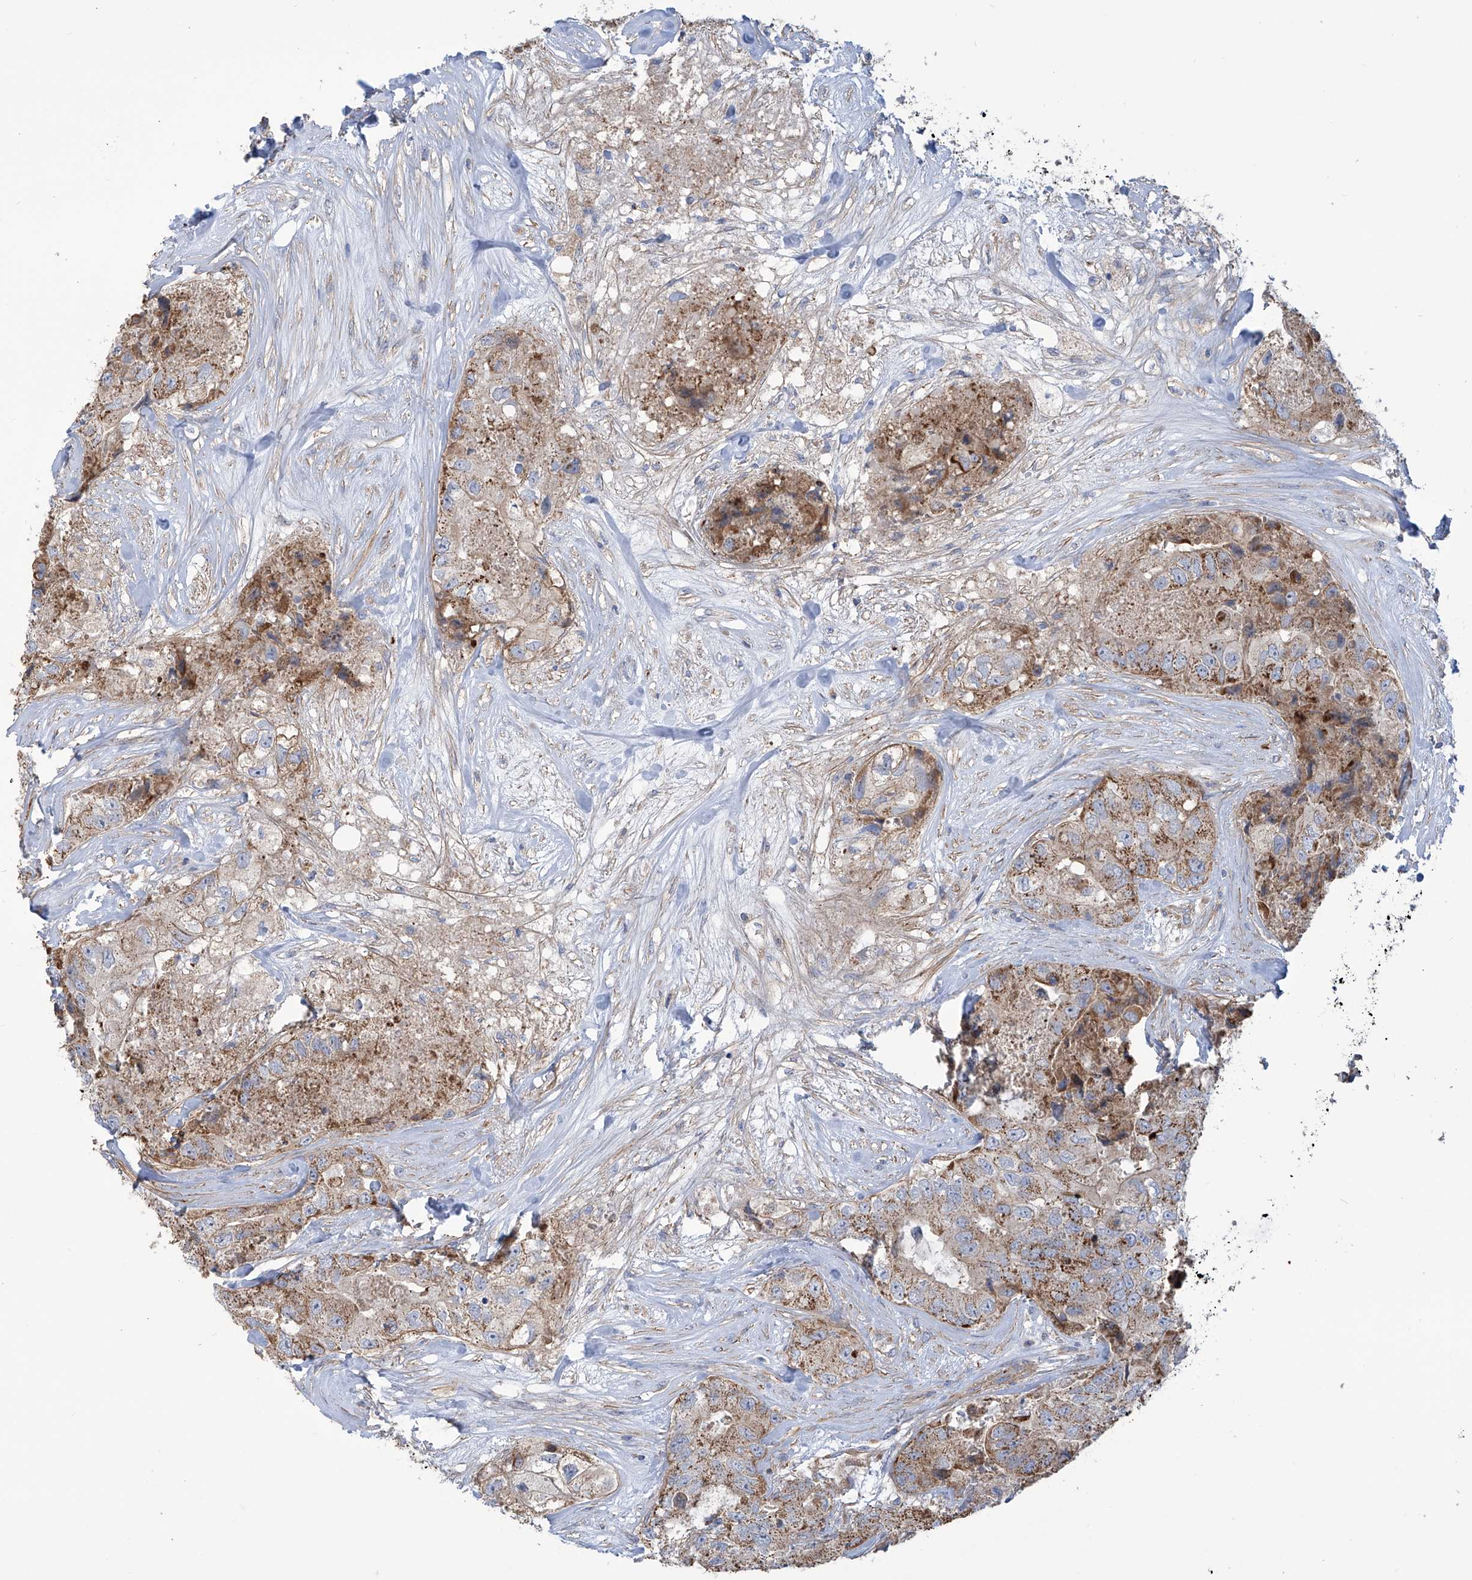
{"staining": {"intensity": "moderate", "quantity": ">75%", "location": "cytoplasmic/membranous"}, "tissue": "breast cancer", "cell_type": "Tumor cells", "image_type": "cancer", "snomed": [{"axis": "morphology", "description": "Duct carcinoma"}, {"axis": "topography", "description": "Breast"}], "caption": "Moderate cytoplasmic/membranous positivity for a protein is seen in approximately >75% of tumor cells of breast cancer using immunohistochemistry (IHC).", "gene": "TMEM209", "patient": {"sex": "female", "age": 62}}